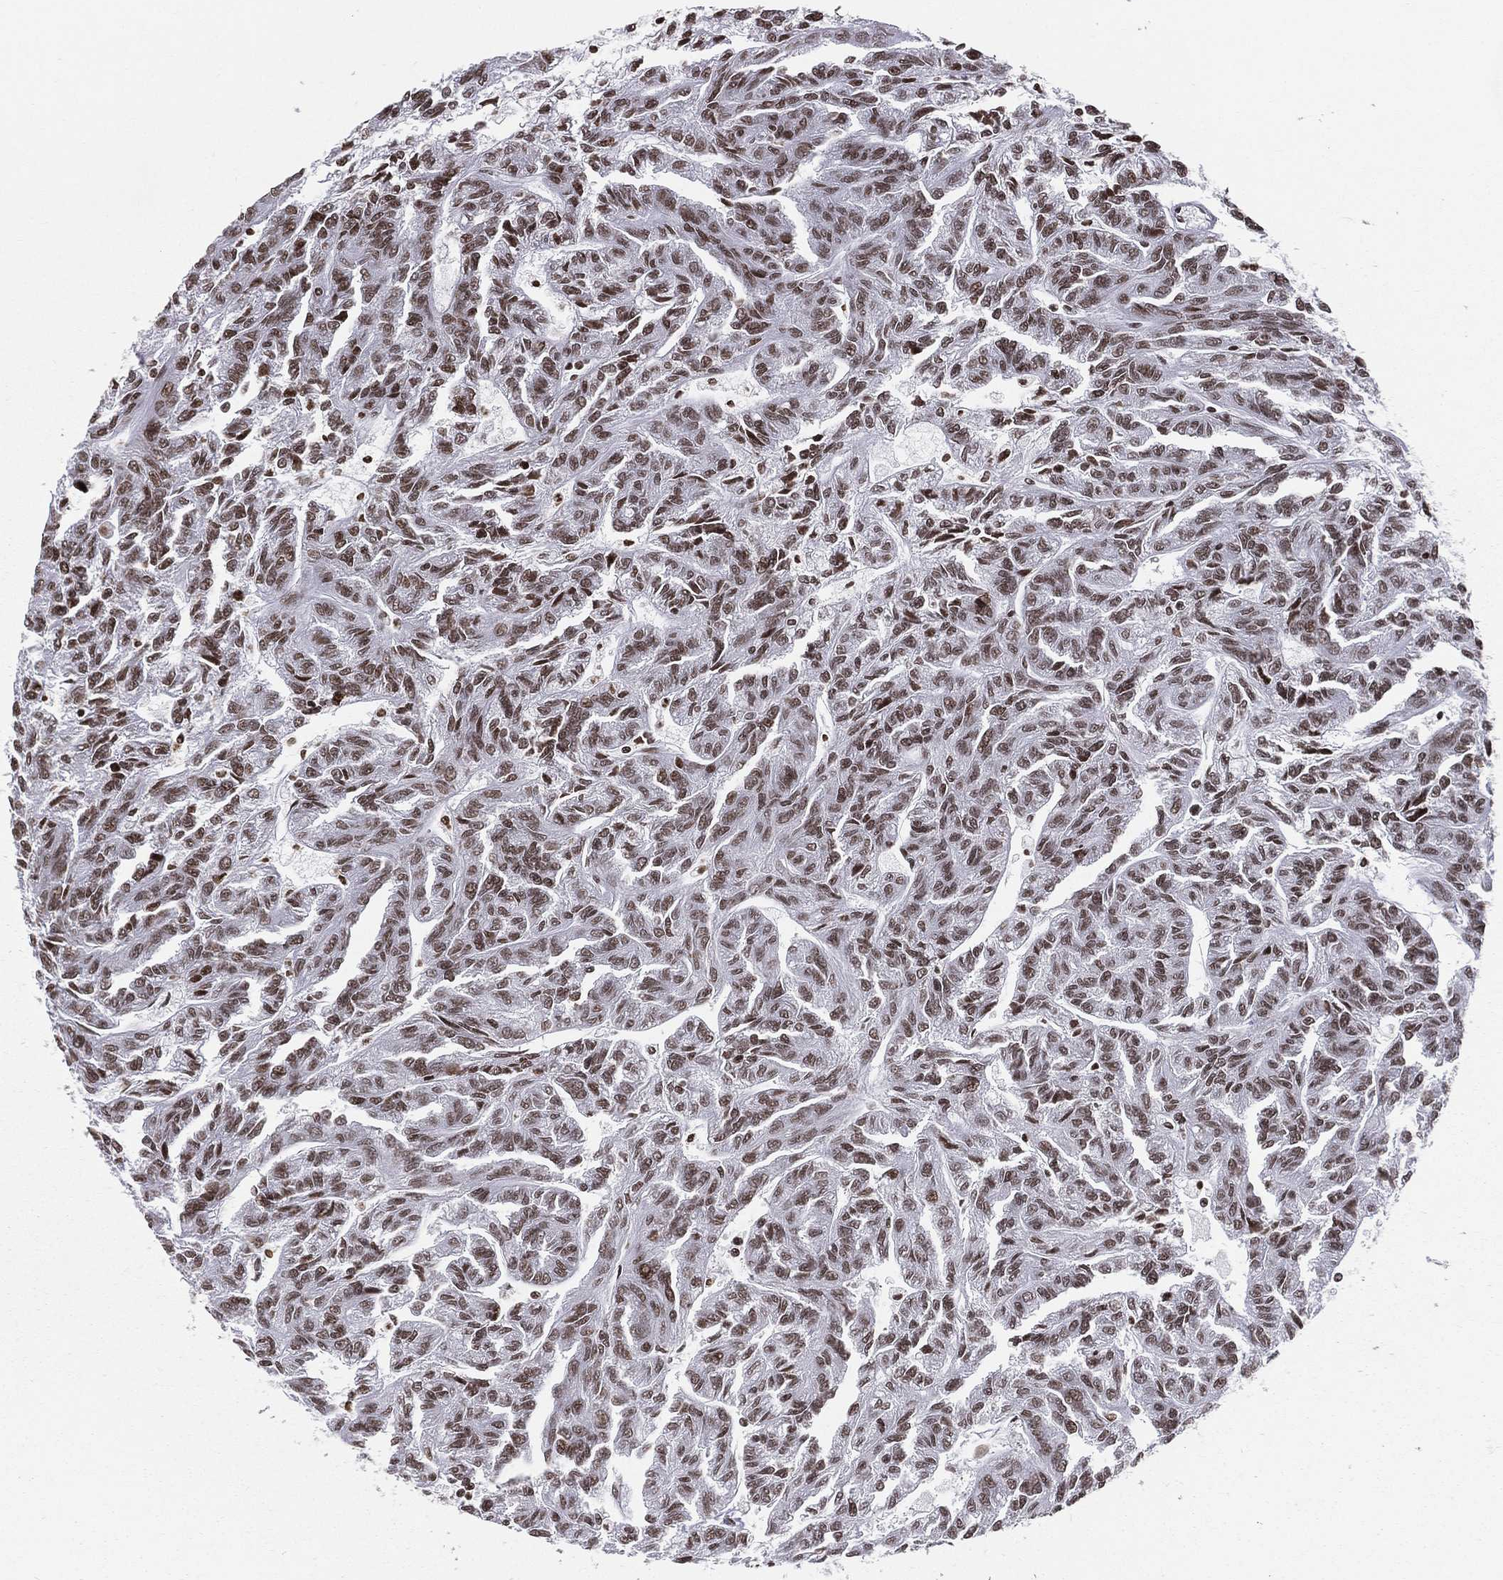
{"staining": {"intensity": "moderate", "quantity": ">75%", "location": "nuclear"}, "tissue": "renal cancer", "cell_type": "Tumor cells", "image_type": "cancer", "snomed": [{"axis": "morphology", "description": "Adenocarcinoma, NOS"}, {"axis": "topography", "description": "Kidney"}], "caption": "Immunohistochemical staining of renal cancer (adenocarcinoma) reveals medium levels of moderate nuclear protein expression in approximately >75% of tumor cells.", "gene": "RFX7", "patient": {"sex": "male", "age": 79}}